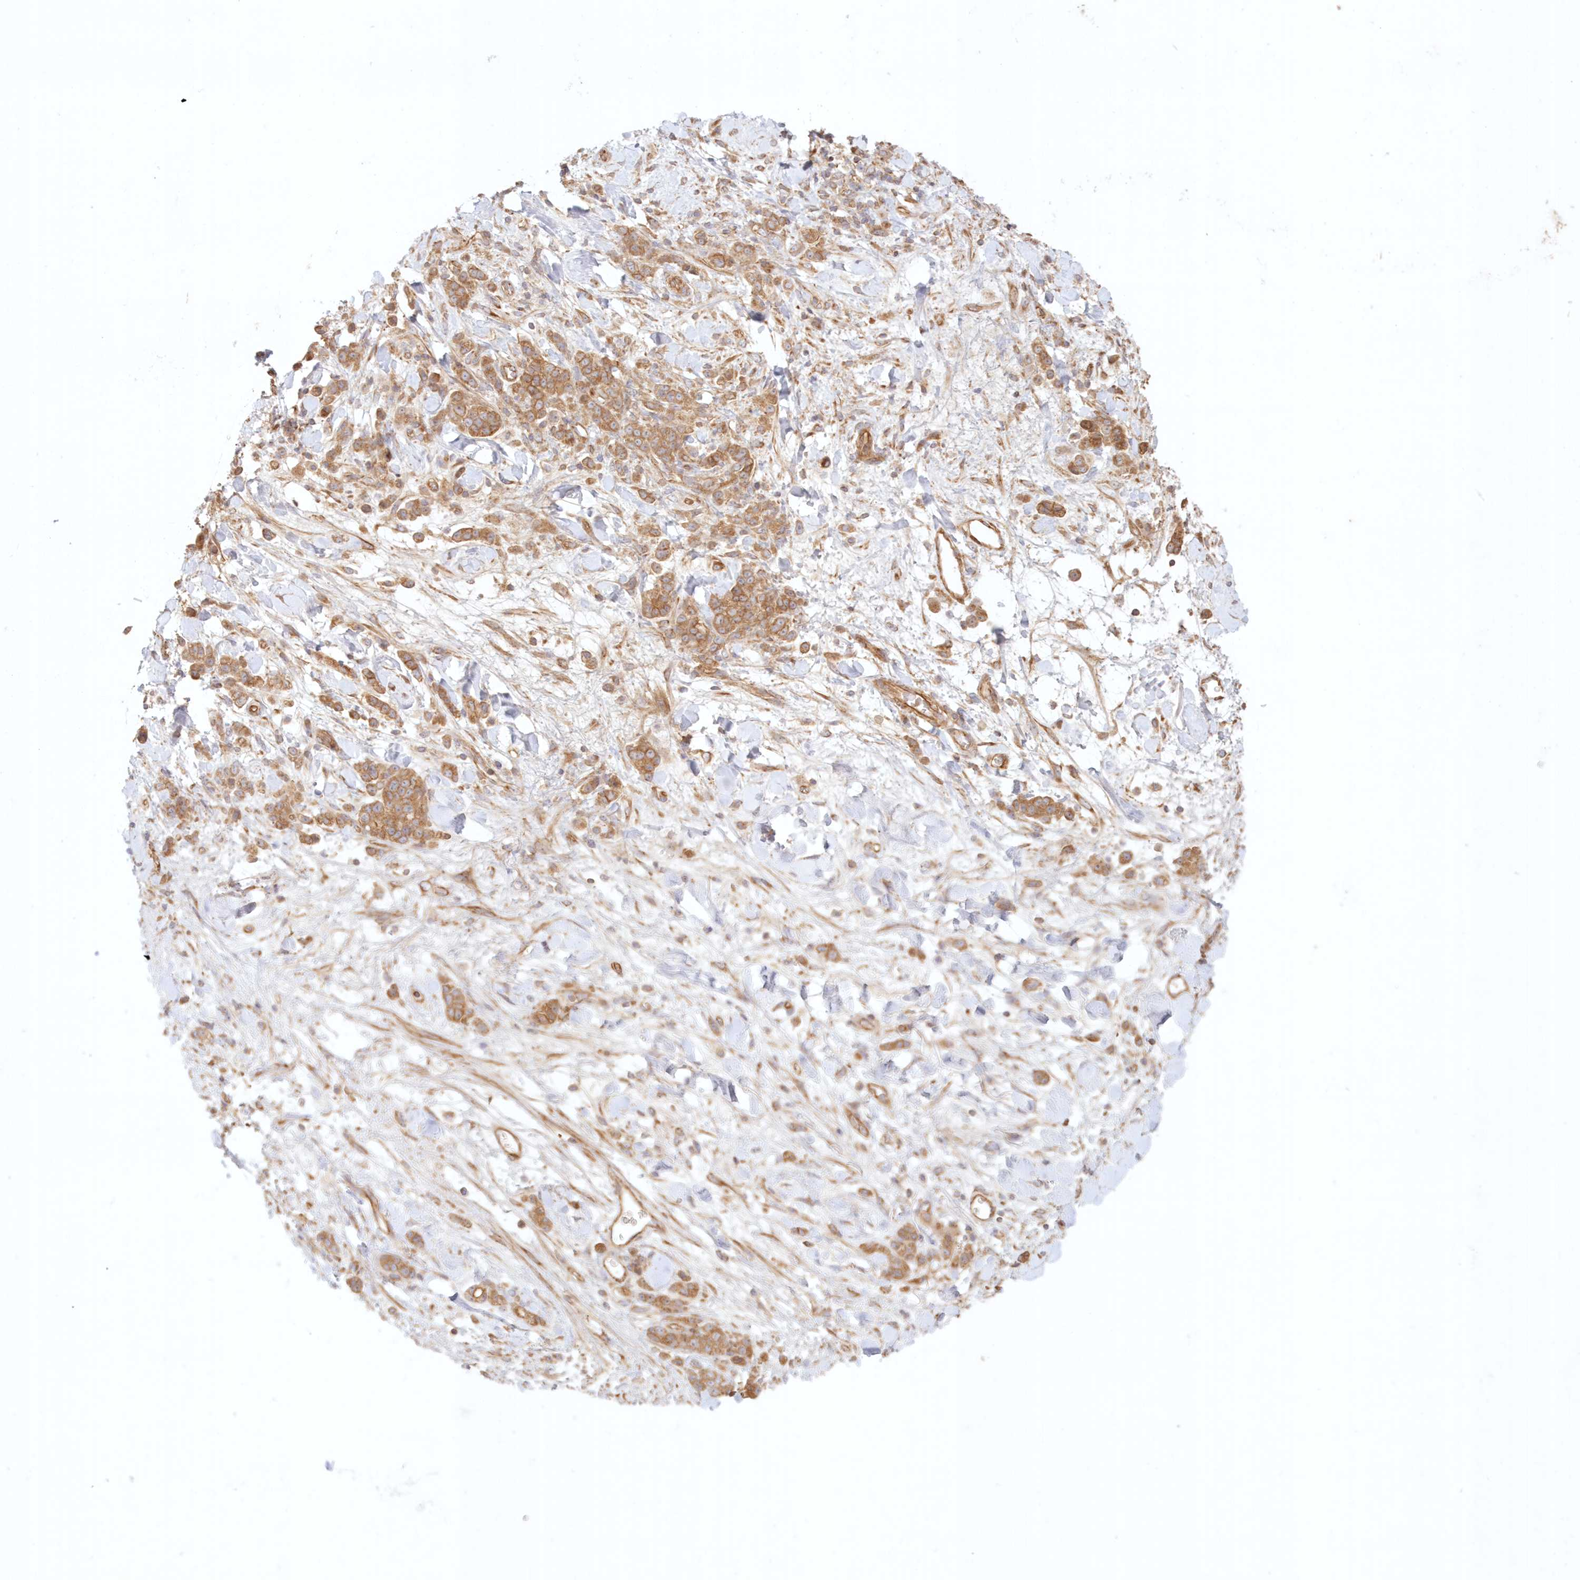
{"staining": {"intensity": "moderate", "quantity": ">75%", "location": "cytoplasmic/membranous"}, "tissue": "stomach cancer", "cell_type": "Tumor cells", "image_type": "cancer", "snomed": [{"axis": "morphology", "description": "Normal tissue, NOS"}, {"axis": "morphology", "description": "Adenocarcinoma, NOS"}, {"axis": "topography", "description": "Stomach"}], "caption": "A brown stain highlights moderate cytoplasmic/membranous expression of a protein in stomach cancer tumor cells.", "gene": "KIAA0232", "patient": {"sex": "male", "age": 82}}